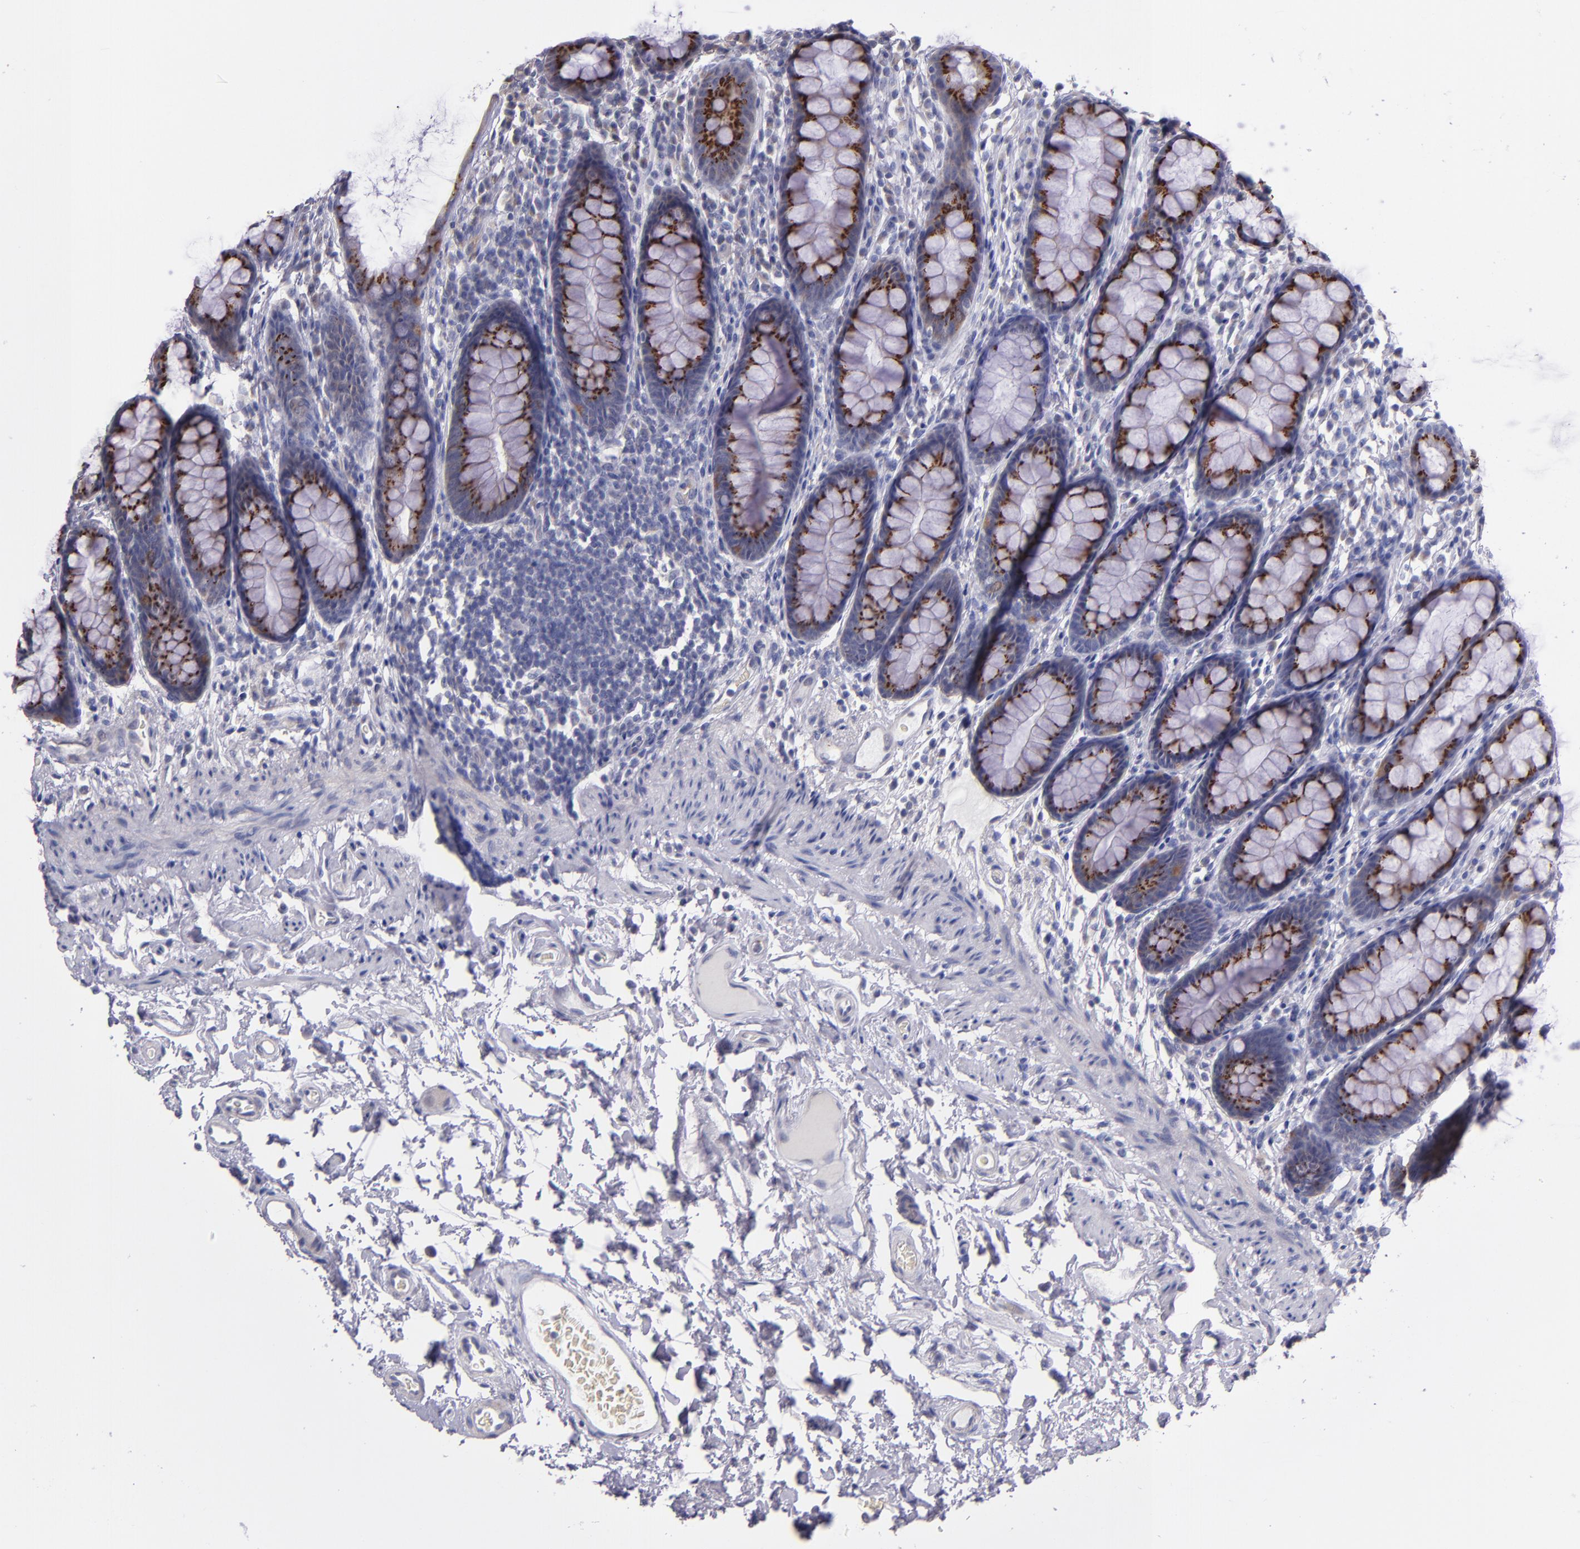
{"staining": {"intensity": "strong", "quantity": ">75%", "location": "cytoplasmic/membranous"}, "tissue": "rectum", "cell_type": "Glandular cells", "image_type": "normal", "snomed": [{"axis": "morphology", "description": "Normal tissue, NOS"}, {"axis": "topography", "description": "Rectum"}], "caption": "Brown immunohistochemical staining in benign rectum reveals strong cytoplasmic/membranous staining in approximately >75% of glandular cells.", "gene": "RAB41", "patient": {"sex": "male", "age": 92}}